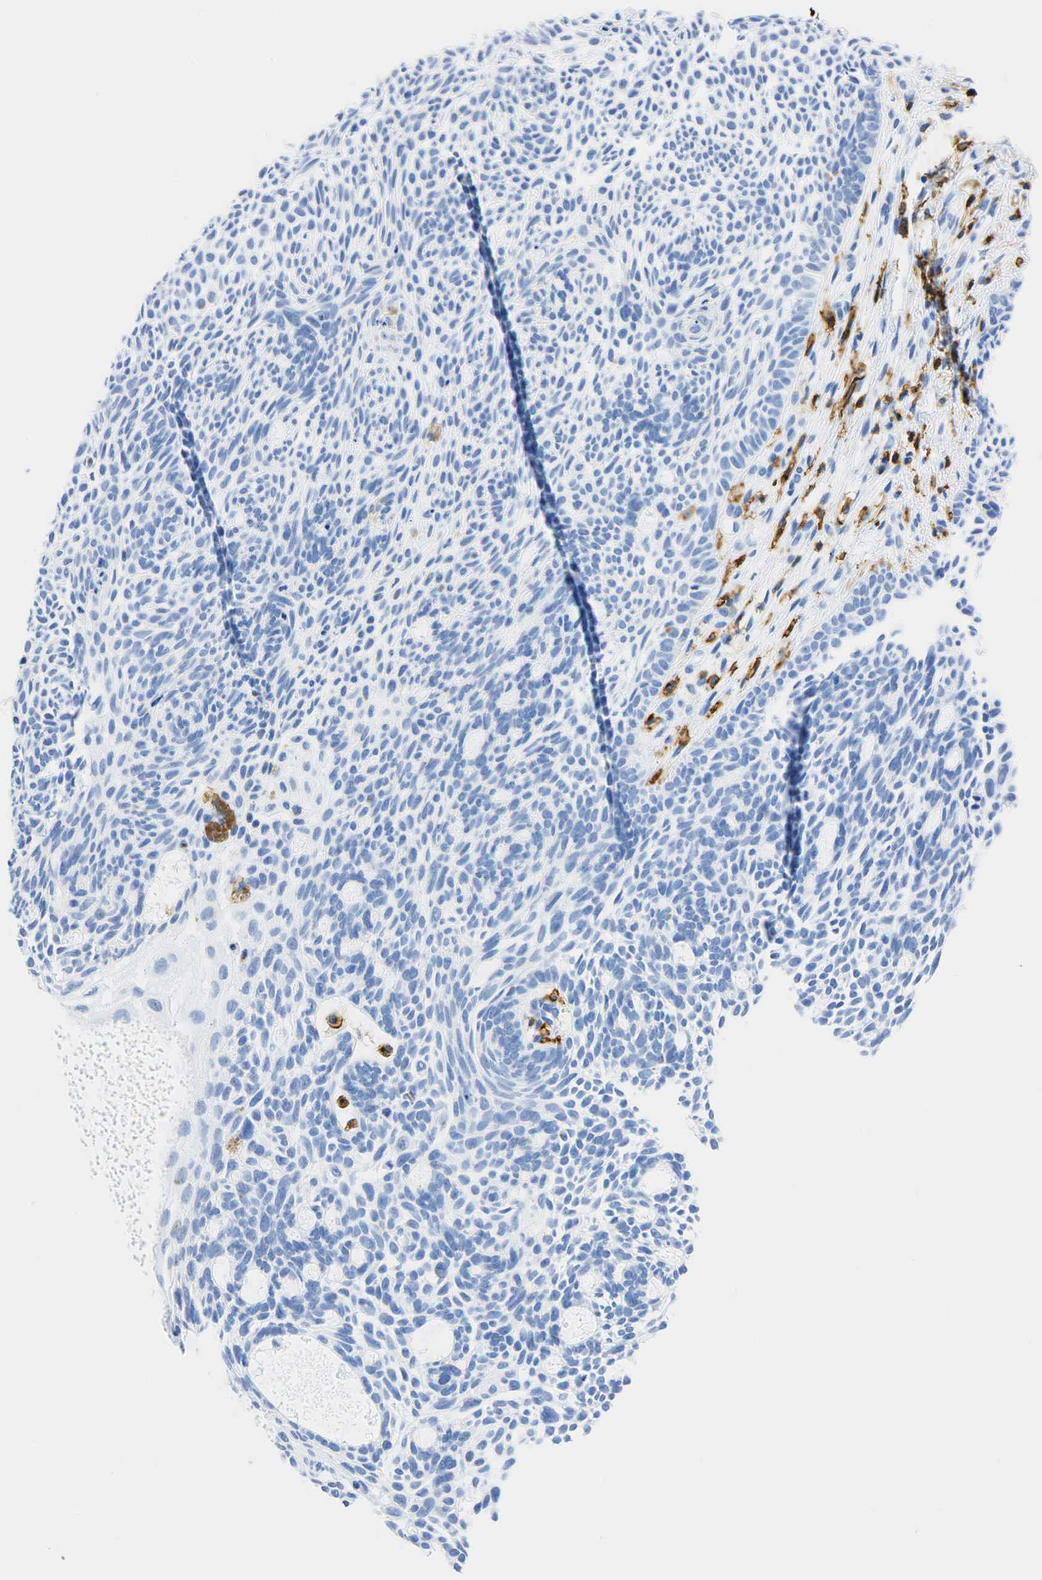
{"staining": {"intensity": "negative", "quantity": "none", "location": "none"}, "tissue": "skin cancer", "cell_type": "Tumor cells", "image_type": "cancer", "snomed": [{"axis": "morphology", "description": "Basal cell carcinoma"}, {"axis": "topography", "description": "Skin"}], "caption": "This is a micrograph of immunohistochemistry (IHC) staining of basal cell carcinoma (skin), which shows no expression in tumor cells.", "gene": "PTPRC", "patient": {"sex": "male", "age": 58}}